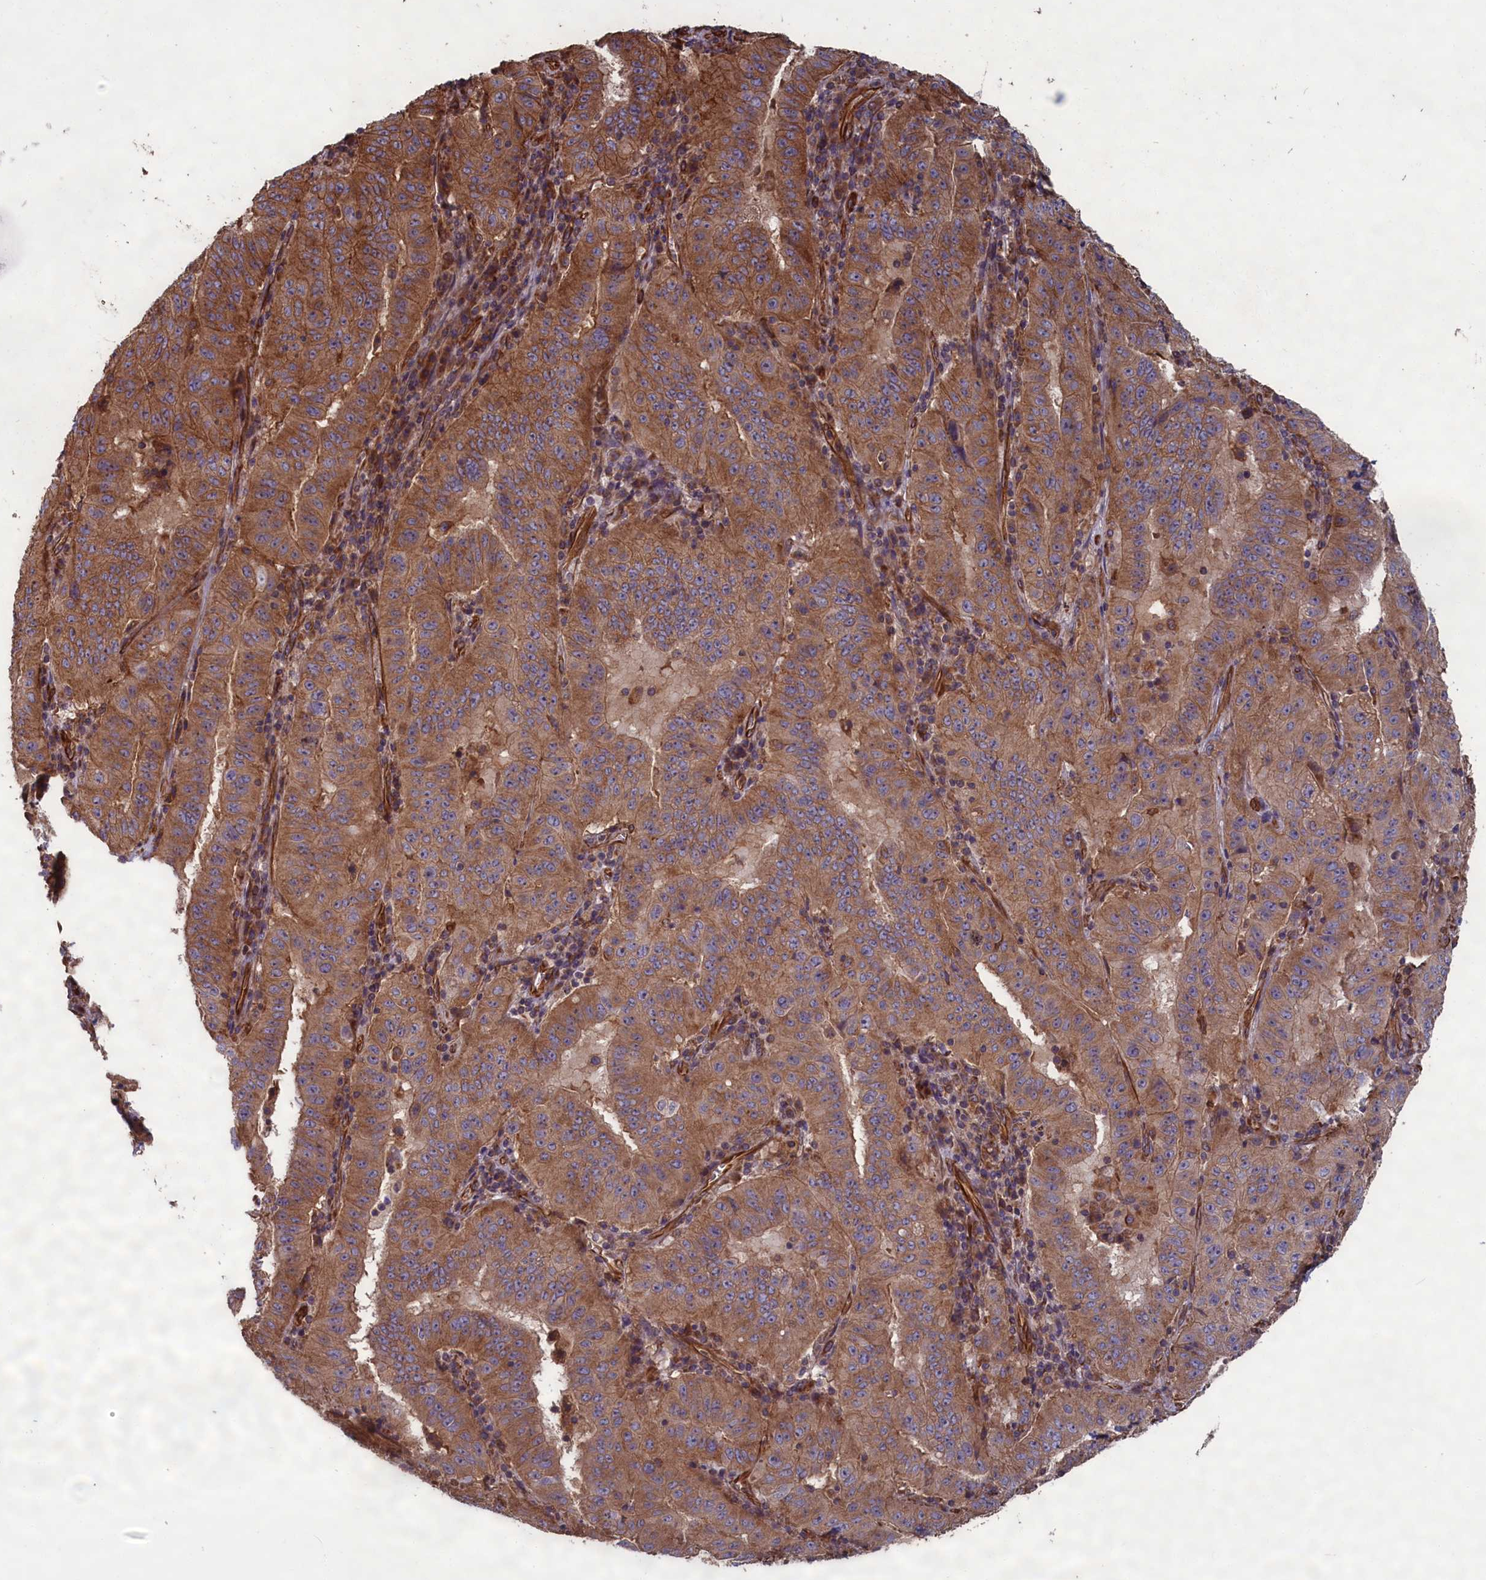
{"staining": {"intensity": "moderate", "quantity": ">75%", "location": "cytoplasmic/membranous"}, "tissue": "pancreatic cancer", "cell_type": "Tumor cells", "image_type": "cancer", "snomed": [{"axis": "morphology", "description": "Adenocarcinoma, NOS"}, {"axis": "topography", "description": "Pancreas"}], "caption": "Tumor cells demonstrate medium levels of moderate cytoplasmic/membranous positivity in approximately >75% of cells in pancreatic adenocarcinoma. (DAB IHC with brightfield microscopy, high magnification).", "gene": "CCDC124", "patient": {"sex": "male", "age": 63}}